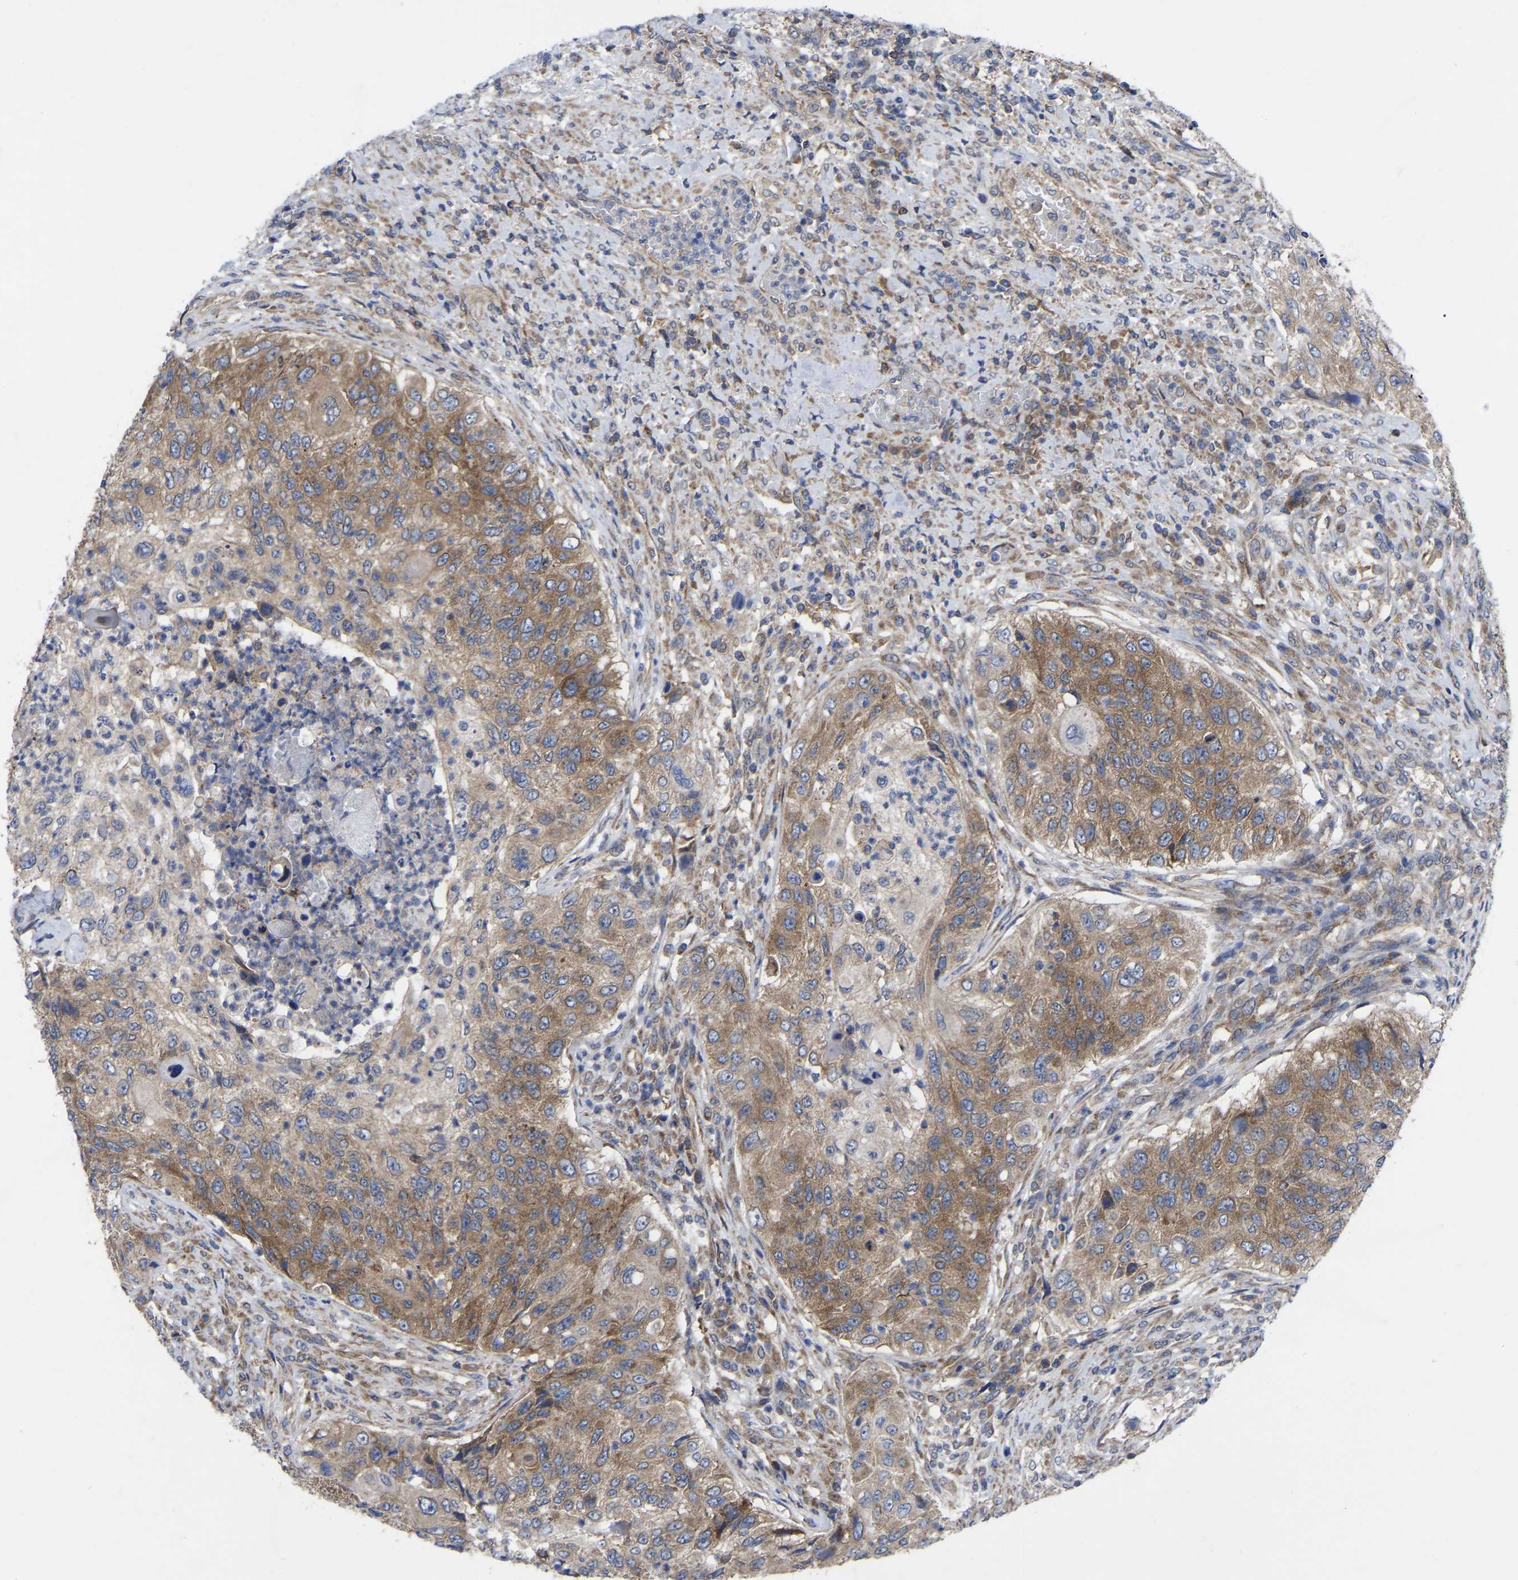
{"staining": {"intensity": "weak", "quantity": "25%-75%", "location": "cytoplasmic/membranous"}, "tissue": "urothelial cancer", "cell_type": "Tumor cells", "image_type": "cancer", "snomed": [{"axis": "morphology", "description": "Urothelial carcinoma, High grade"}, {"axis": "topography", "description": "Urinary bladder"}], "caption": "A low amount of weak cytoplasmic/membranous expression is identified in about 25%-75% of tumor cells in urothelial carcinoma (high-grade) tissue.", "gene": "TCP1", "patient": {"sex": "female", "age": 60}}